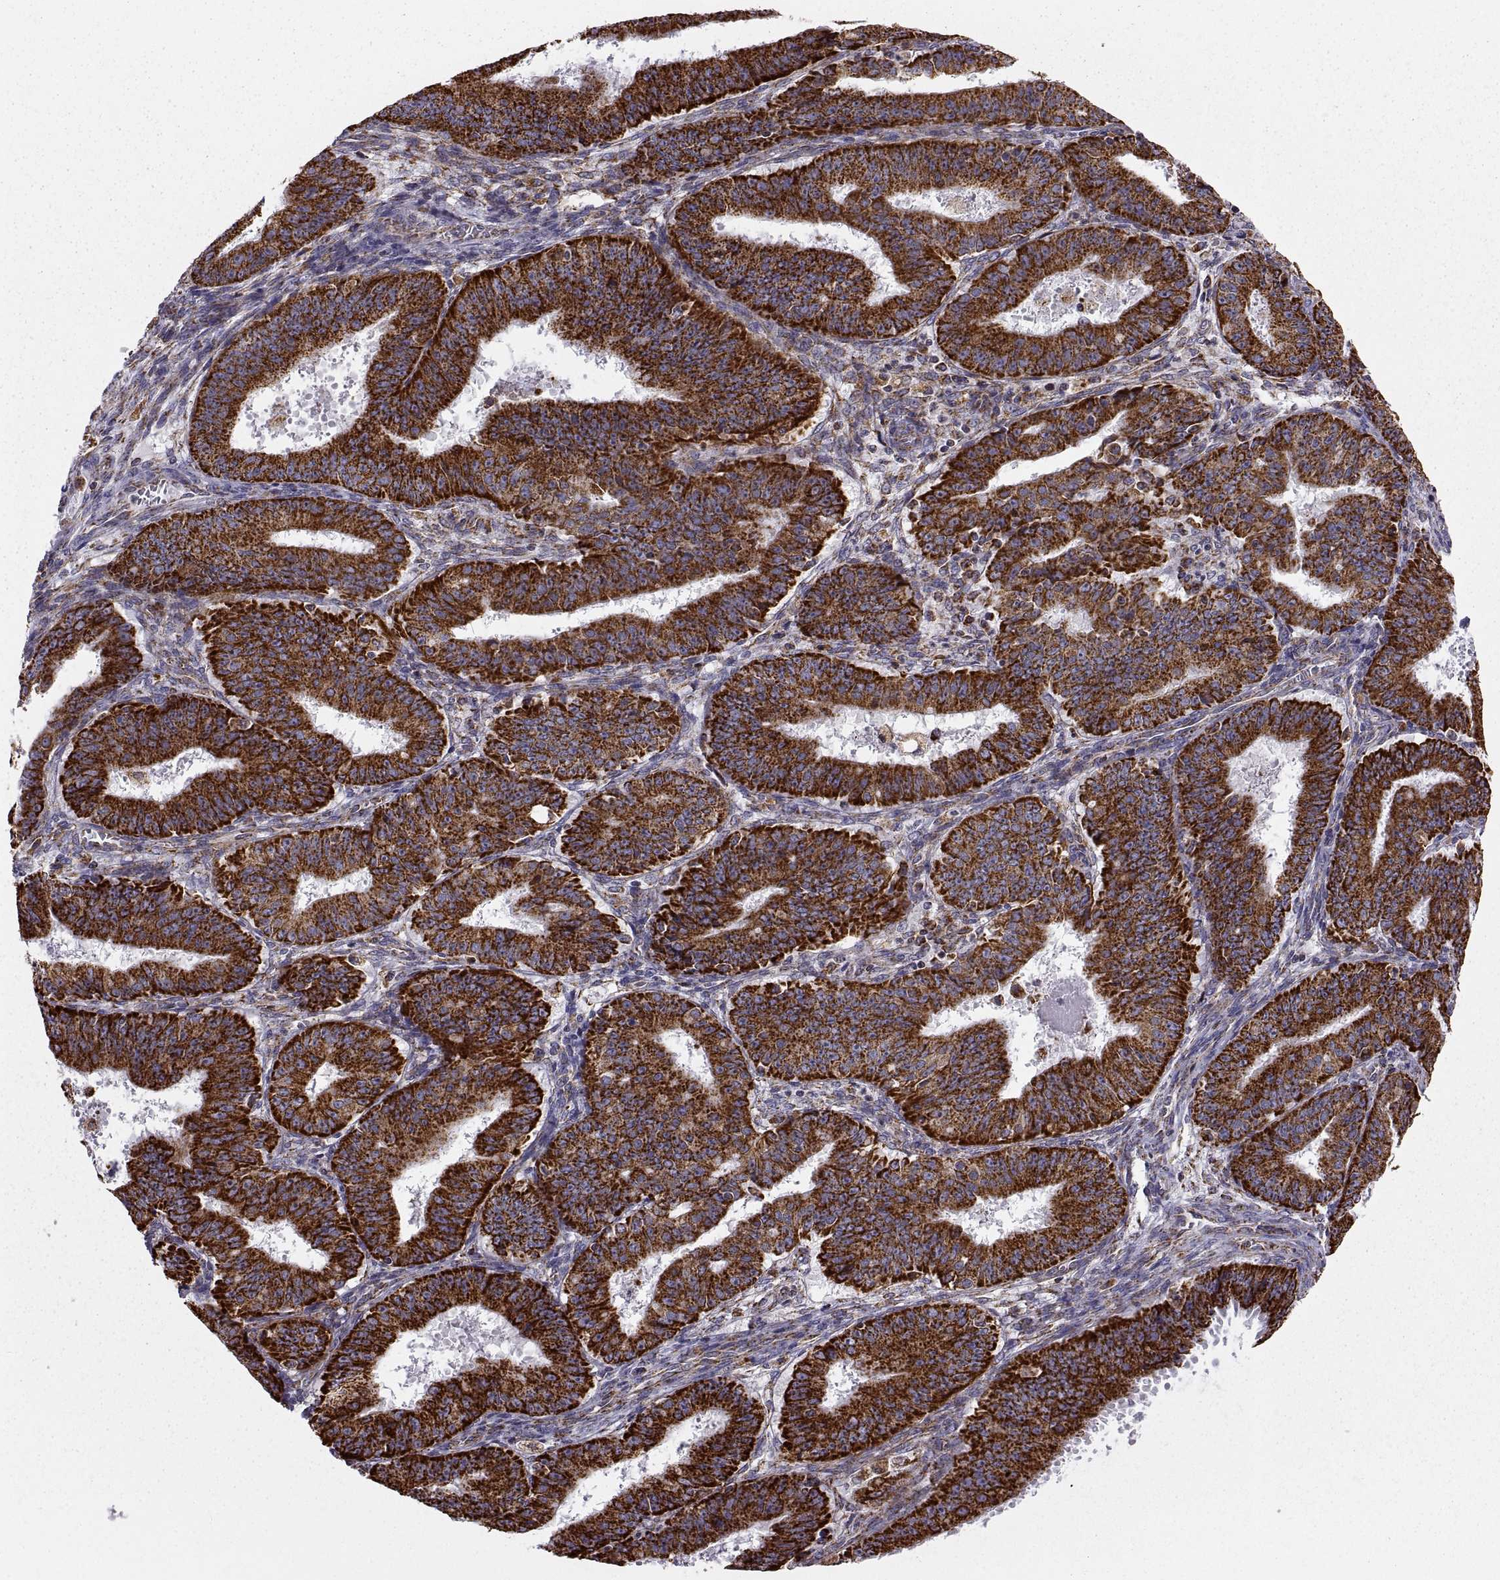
{"staining": {"intensity": "strong", "quantity": ">75%", "location": "cytoplasmic/membranous"}, "tissue": "ovarian cancer", "cell_type": "Tumor cells", "image_type": "cancer", "snomed": [{"axis": "morphology", "description": "Carcinoma, endometroid"}, {"axis": "topography", "description": "Ovary"}], "caption": "Immunohistochemistry (IHC) photomicrograph of neoplastic tissue: human ovarian endometroid carcinoma stained using IHC displays high levels of strong protein expression localized specifically in the cytoplasmic/membranous of tumor cells, appearing as a cytoplasmic/membranous brown color.", "gene": "ARSD", "patient": {"sex": "female", "age": 42}}